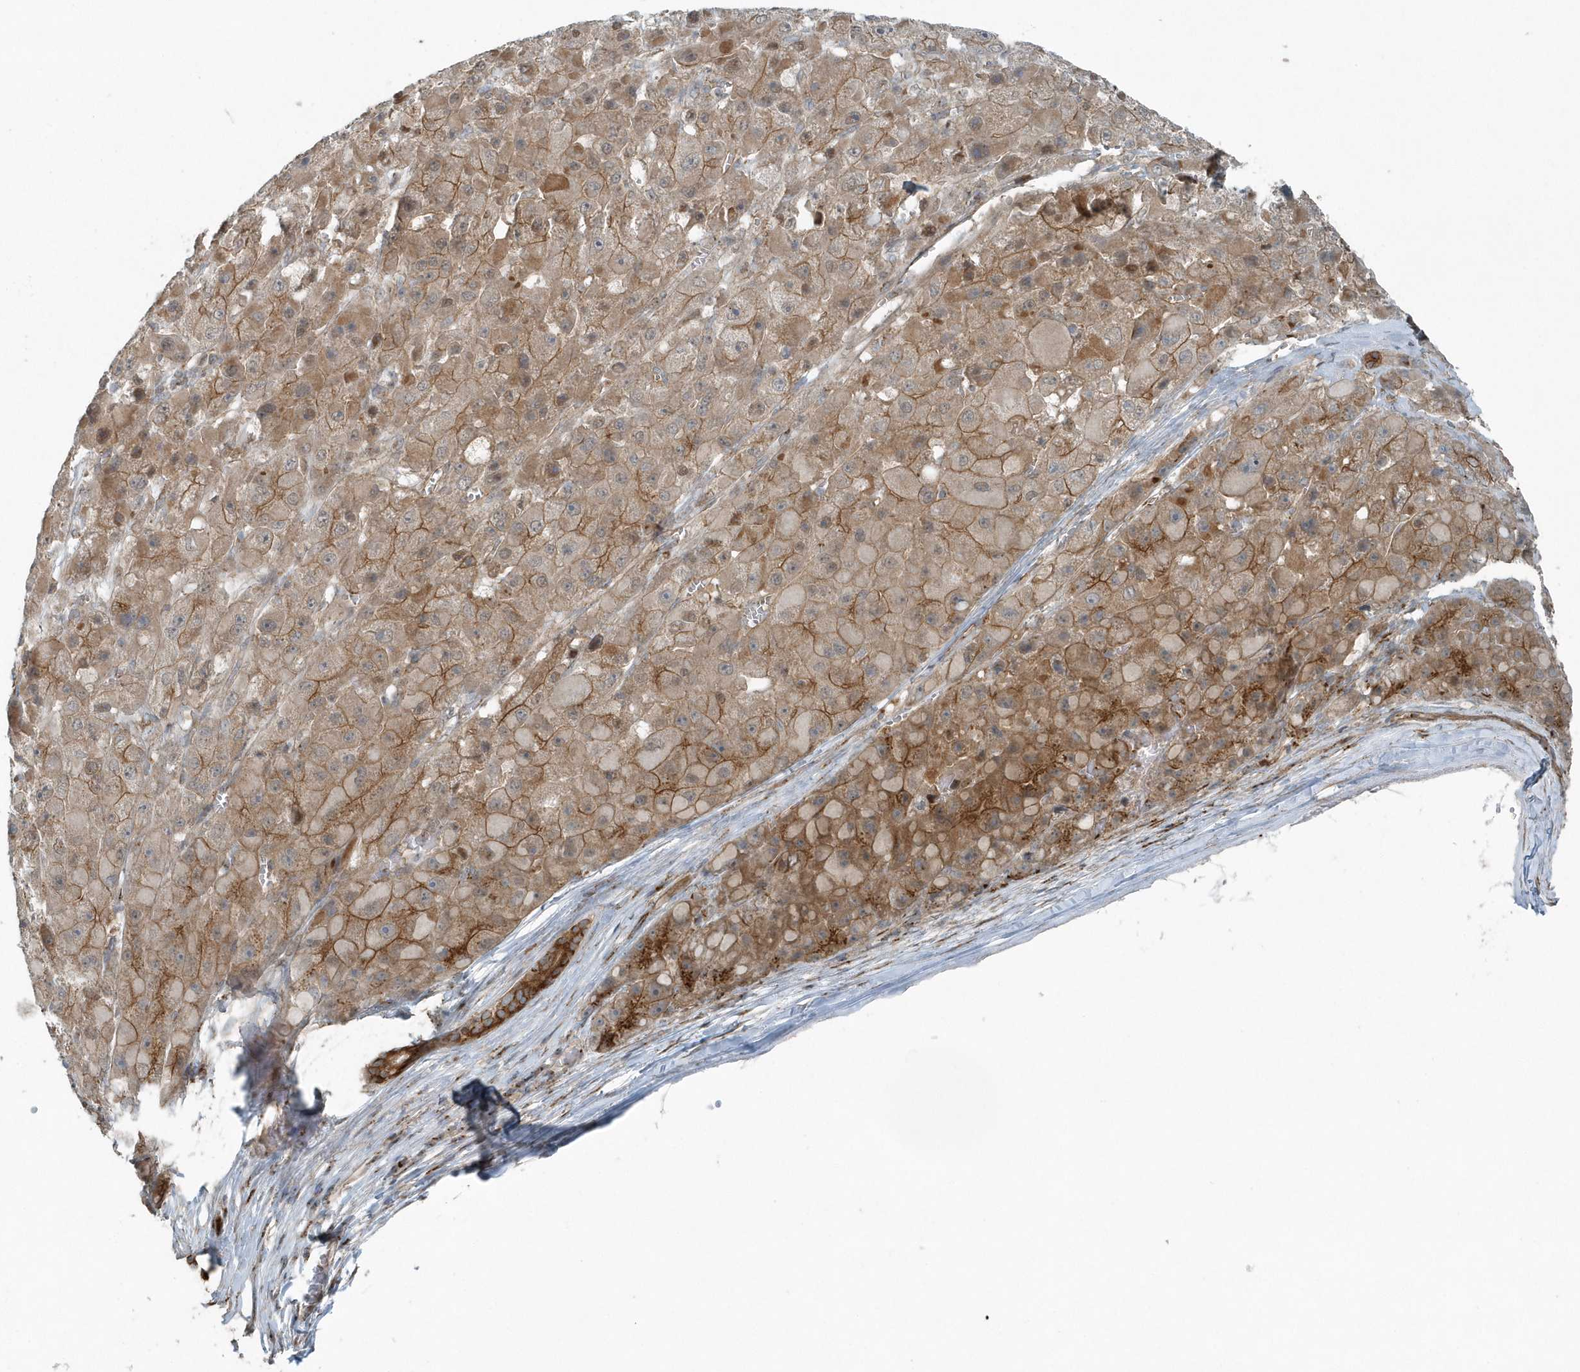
{"staining": {"intensity": "moderate", "quantity": ">75%", "location": "cytoplasmic/membranous,nuclear"}, "tissue": "liver cancer", "cell_type": "Tumor cells", "image_type": "cancer", "snomed": [{"axis": "morphology", "description": "Carcinoma, Hepatocellular, NOS"}, {"axis": "topography", "description": "Liver"}], "caption": "The micrograph demonstrates a brown stain indicating the presence of a protein in the cytoplasmic/membranous and nuclear of tumor cells in liver hepatocellular carcinoma.", "gene": "GCC2", "patient": {"sex": "female", "age": 73}}